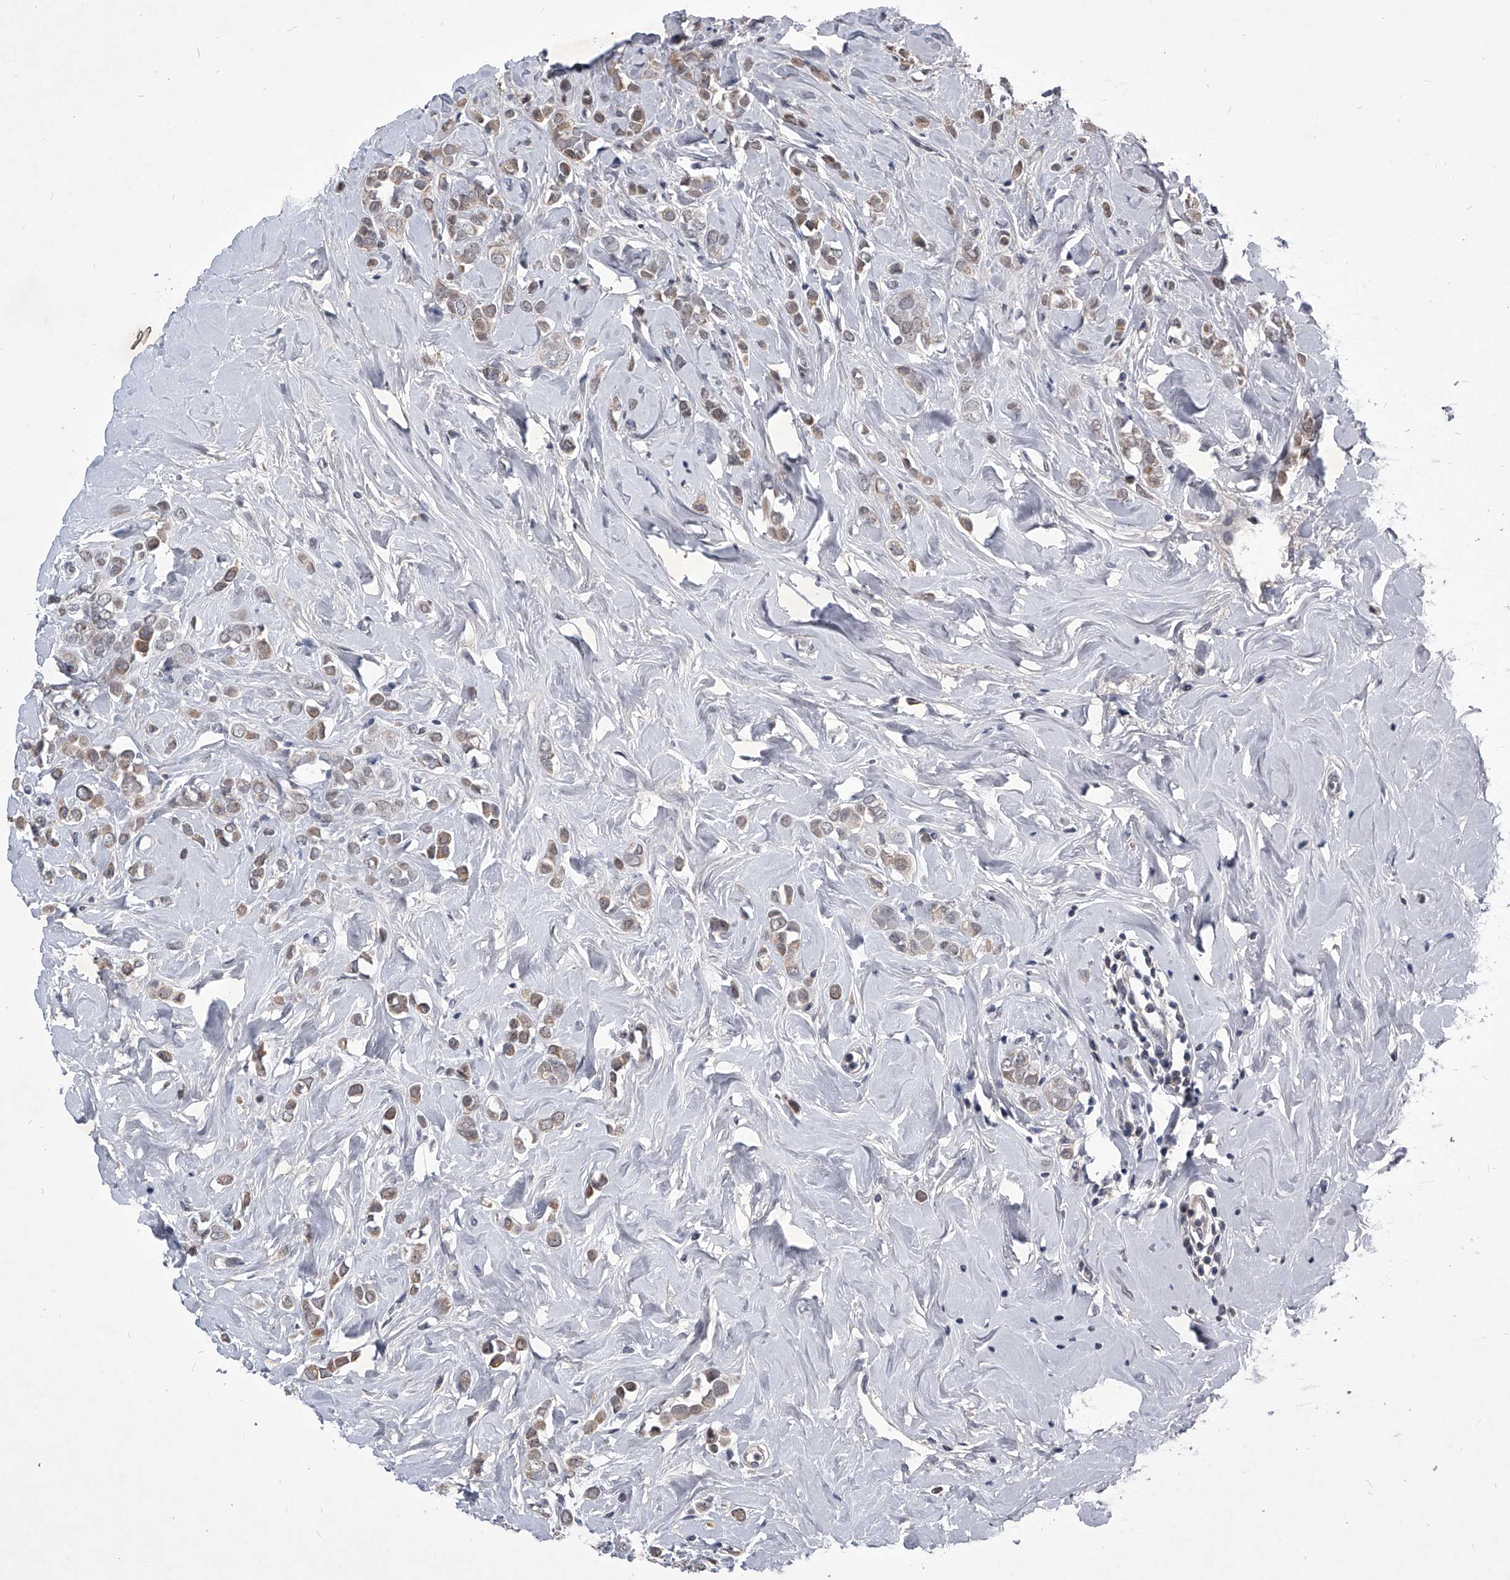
{"staining": {"intensity": "weak", "quantity": ">75%", "location": "cytoplasmic/membranous"}, "tissue": "breast cancer", "cell_type": "Tumor cells", "image_type": "cancer", "snomed": [{"axis": "morphology", "description": "Lobular carcinoma"}, {"axis": "topography", "description": "Breast"}], "caption": "Protein staining of lobular carcinoma (breast) tissue displays weak cytoplasmic/membranous expression in about >75% of tumor cells.", "gene": "ZNF76", "patient": {"sex": "female", "age": 47}}